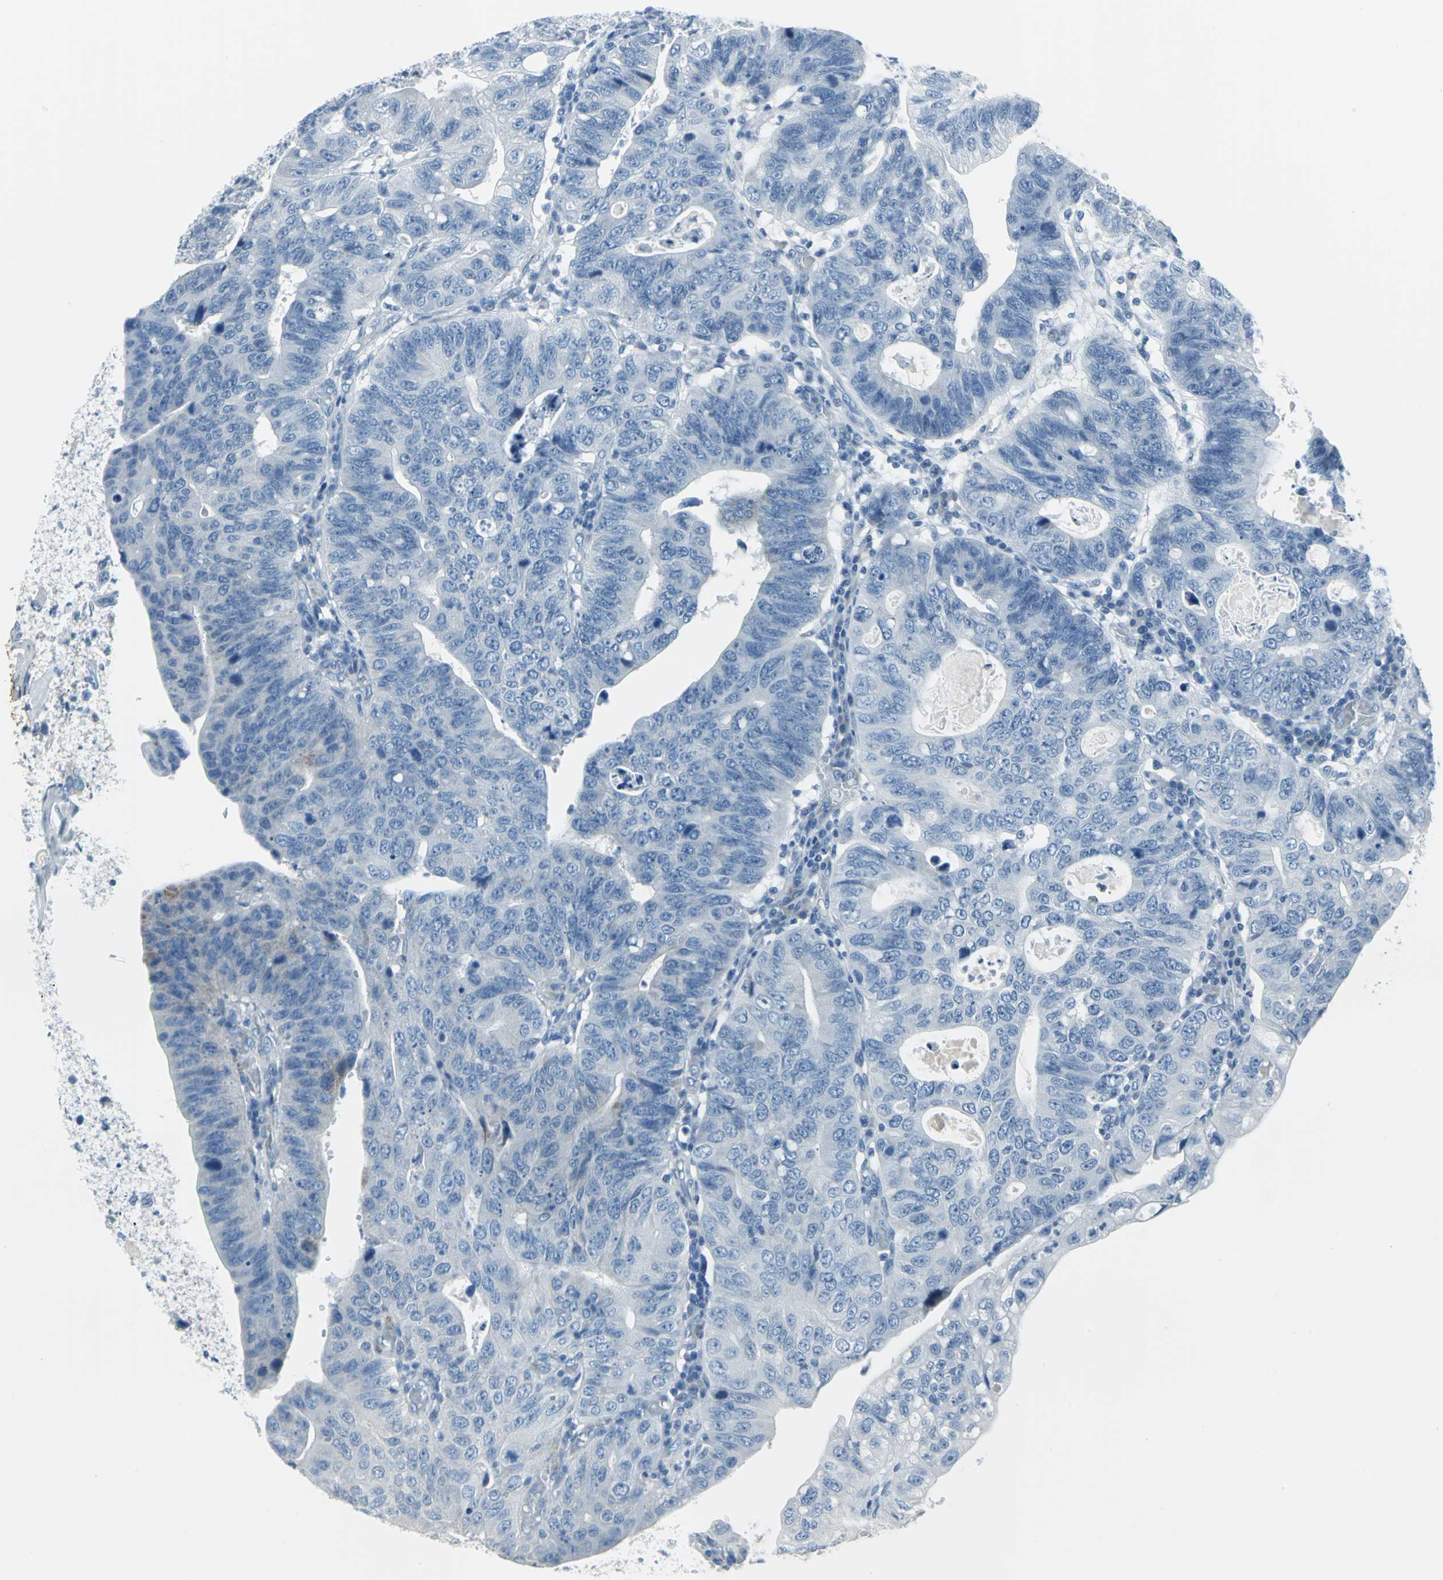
{"staining": {"intensity": "negative", "quantity": "none", "location": "none"}, "tissue": "stomach cancer", "cell_type": "Tumor cells", "image_type": "cancer", "snomed": [{"axis": "morphology", "description": "Adenocarcinoma, NOS"}, {"axis": "topography", "description": "Stomach"}], "caption": "IHC histopathology image of neoplastic tissue: stomach cancer (adenocarcinoma) stained with DAB displays no significant protein expression in tumor cells.", "gene": "DNAI2", "patient": {"sex": "male", "age": 59}}